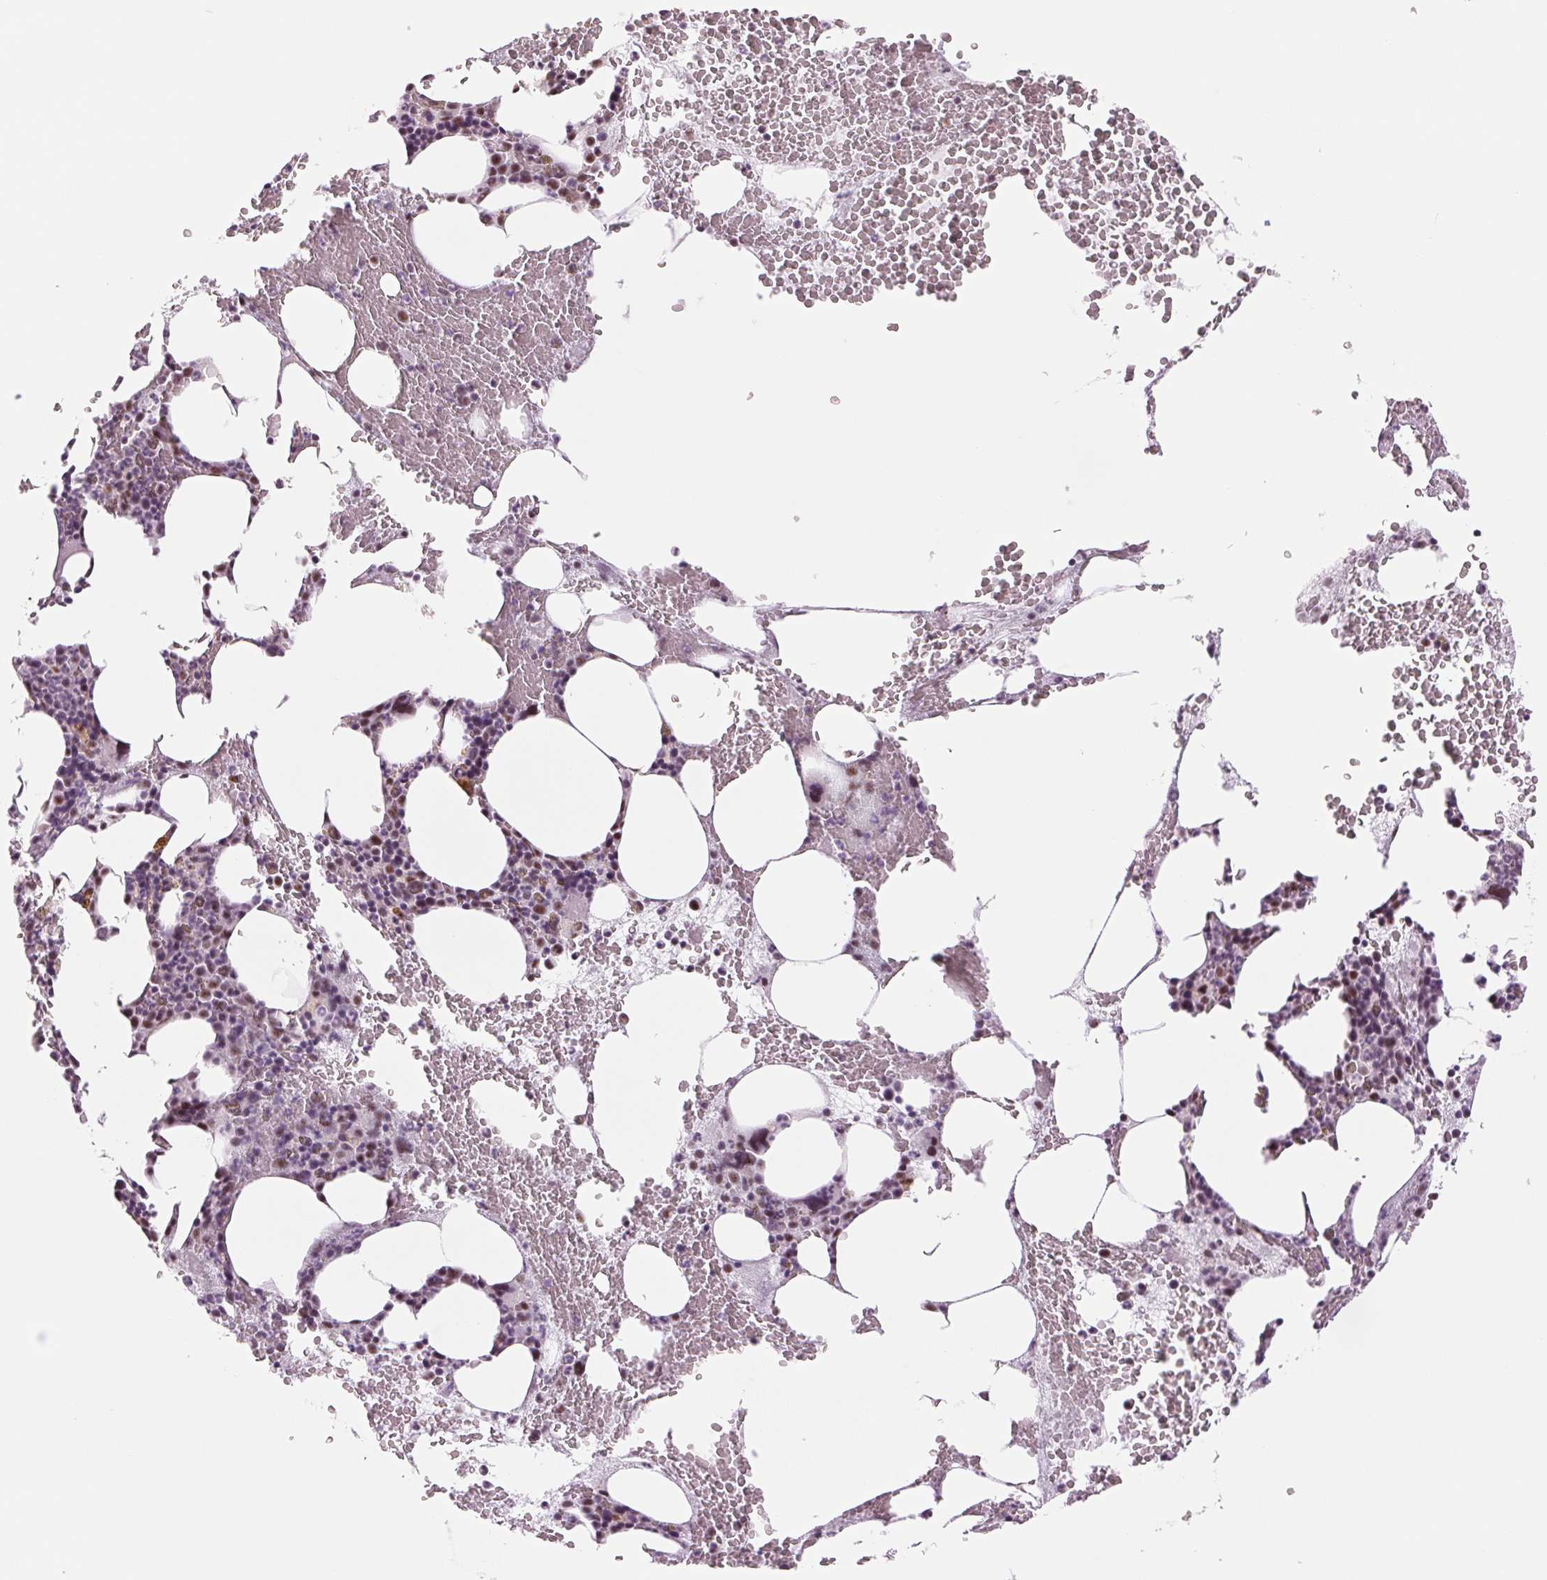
{"staining": {"intensity": "moderate", "quantity": "<25%", "location": "nuclear"}, "tissue": "bone marrow", "cell_type": "Hematopoietic cells", "image_type": "normal", "snomed": [{"axis": "morphology", "description": "Normal tissue, NOS"}, {"axis": "topography", "description": "Bone marrow"}], "caption": "Brown immunohistochemical staining in normal bone marrow displays moderate nuclear expression in approximately <25% of hematopoietic cells.", "gene": "ZC3H14", "patient": {"sex": "male", "age": 89}}